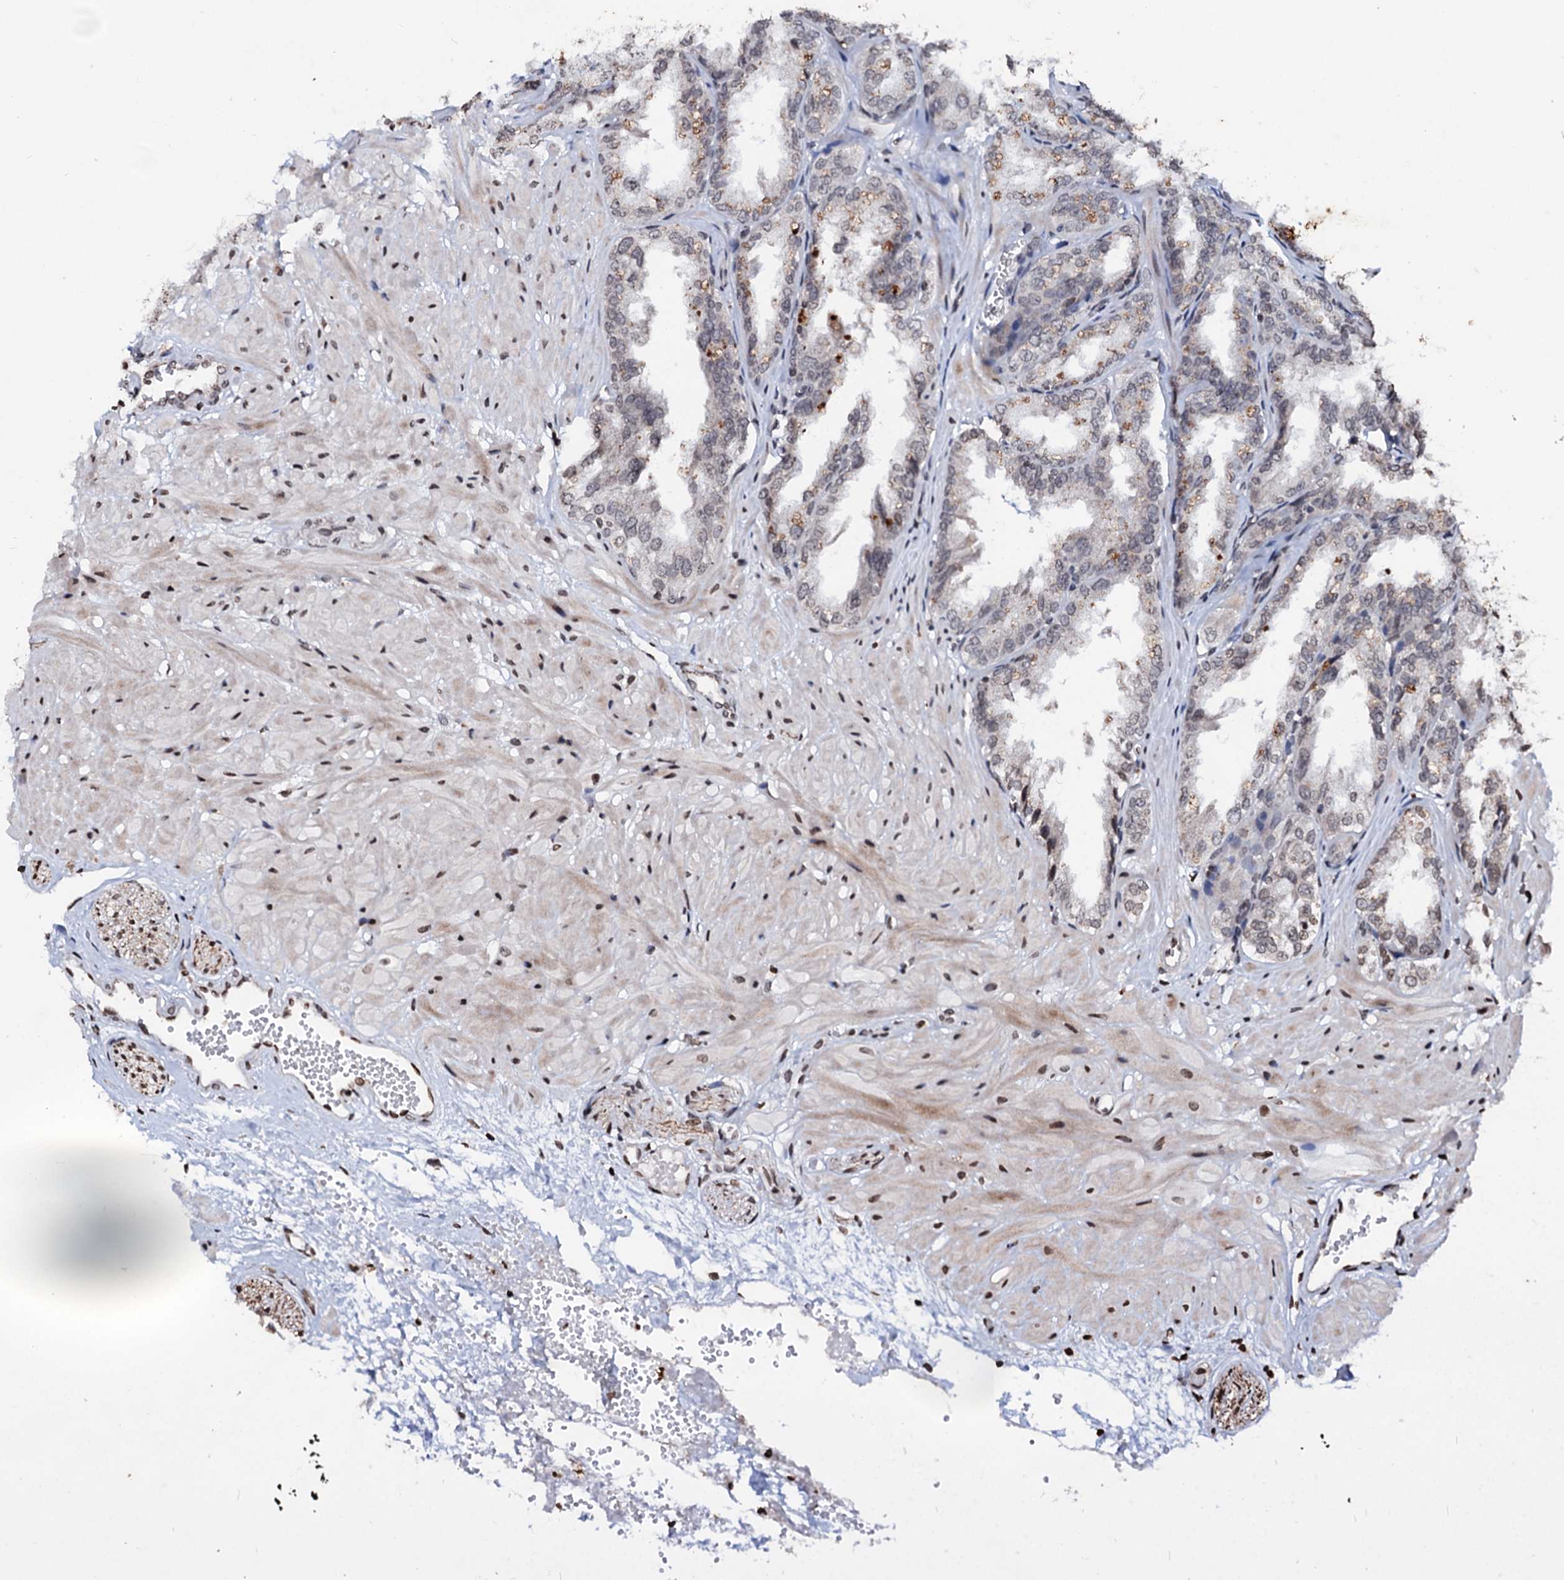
{"staining": {"intensity": "moderate", "quantity": "<25%", "location": "cytoplasmic/membranous,nuclear"}, "tissue": "seminal vesicle", "cell_type": "Glandular cells", "image_type": "normal", "snomed": [{"axis": "morphology", "description": "Normal tissue, NOS"}, {"axis": "topography", "description": "Prostate"}, {"axis": "topography", "description": "Seminal veicle"}], "caption": "Immunohistochemical staining of normal human seminal vesicle demonstrates <25% levels of moderate cytoplasmic/membranous,nuclear protein staining in approximately <25% of glandular cells.", "gene": "LSM11", "patient": {"sex": "male", "age": 51}}